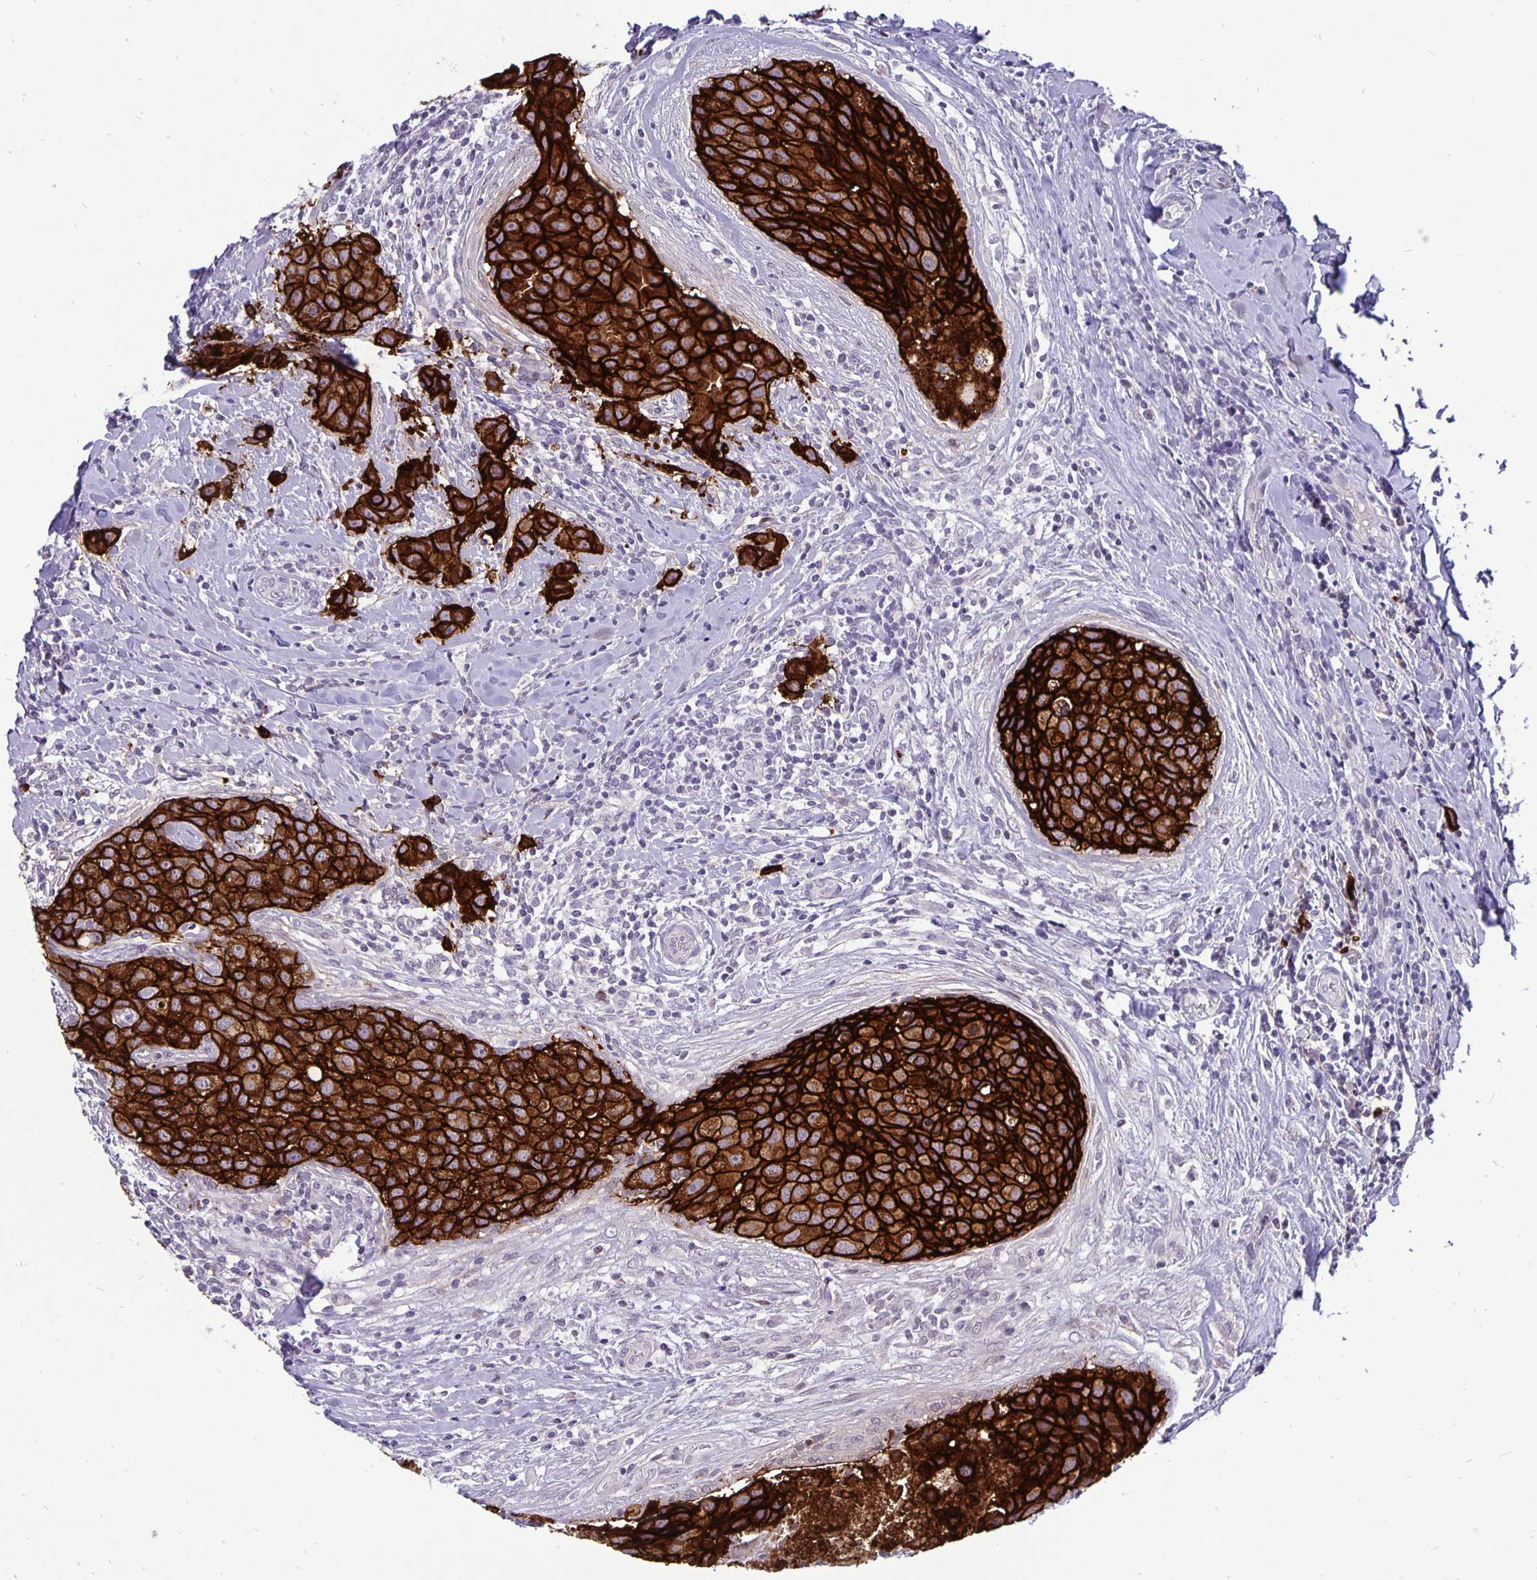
{"staining": {"intensity": "strong", "quantity": ">75%", "location": "cytoplasmic/membranous"}, "tissue": "breast cancer", "cell_type": "Tumor cells", "image_type": "cancer", "snomed": [{"axis": "morphology", "description": "Duct carcinoma"}, {"axis": "topography", "description": "Breast"}], "caption": "The micrograph reveals a brown stain indicating the presence of a protein in the cytoplasmic/membranous of tumor cells in breast cancer (invasive ductal carcinoma).", "gene": "ERBB2", "patient": {"sex": "female", "age": 24}}